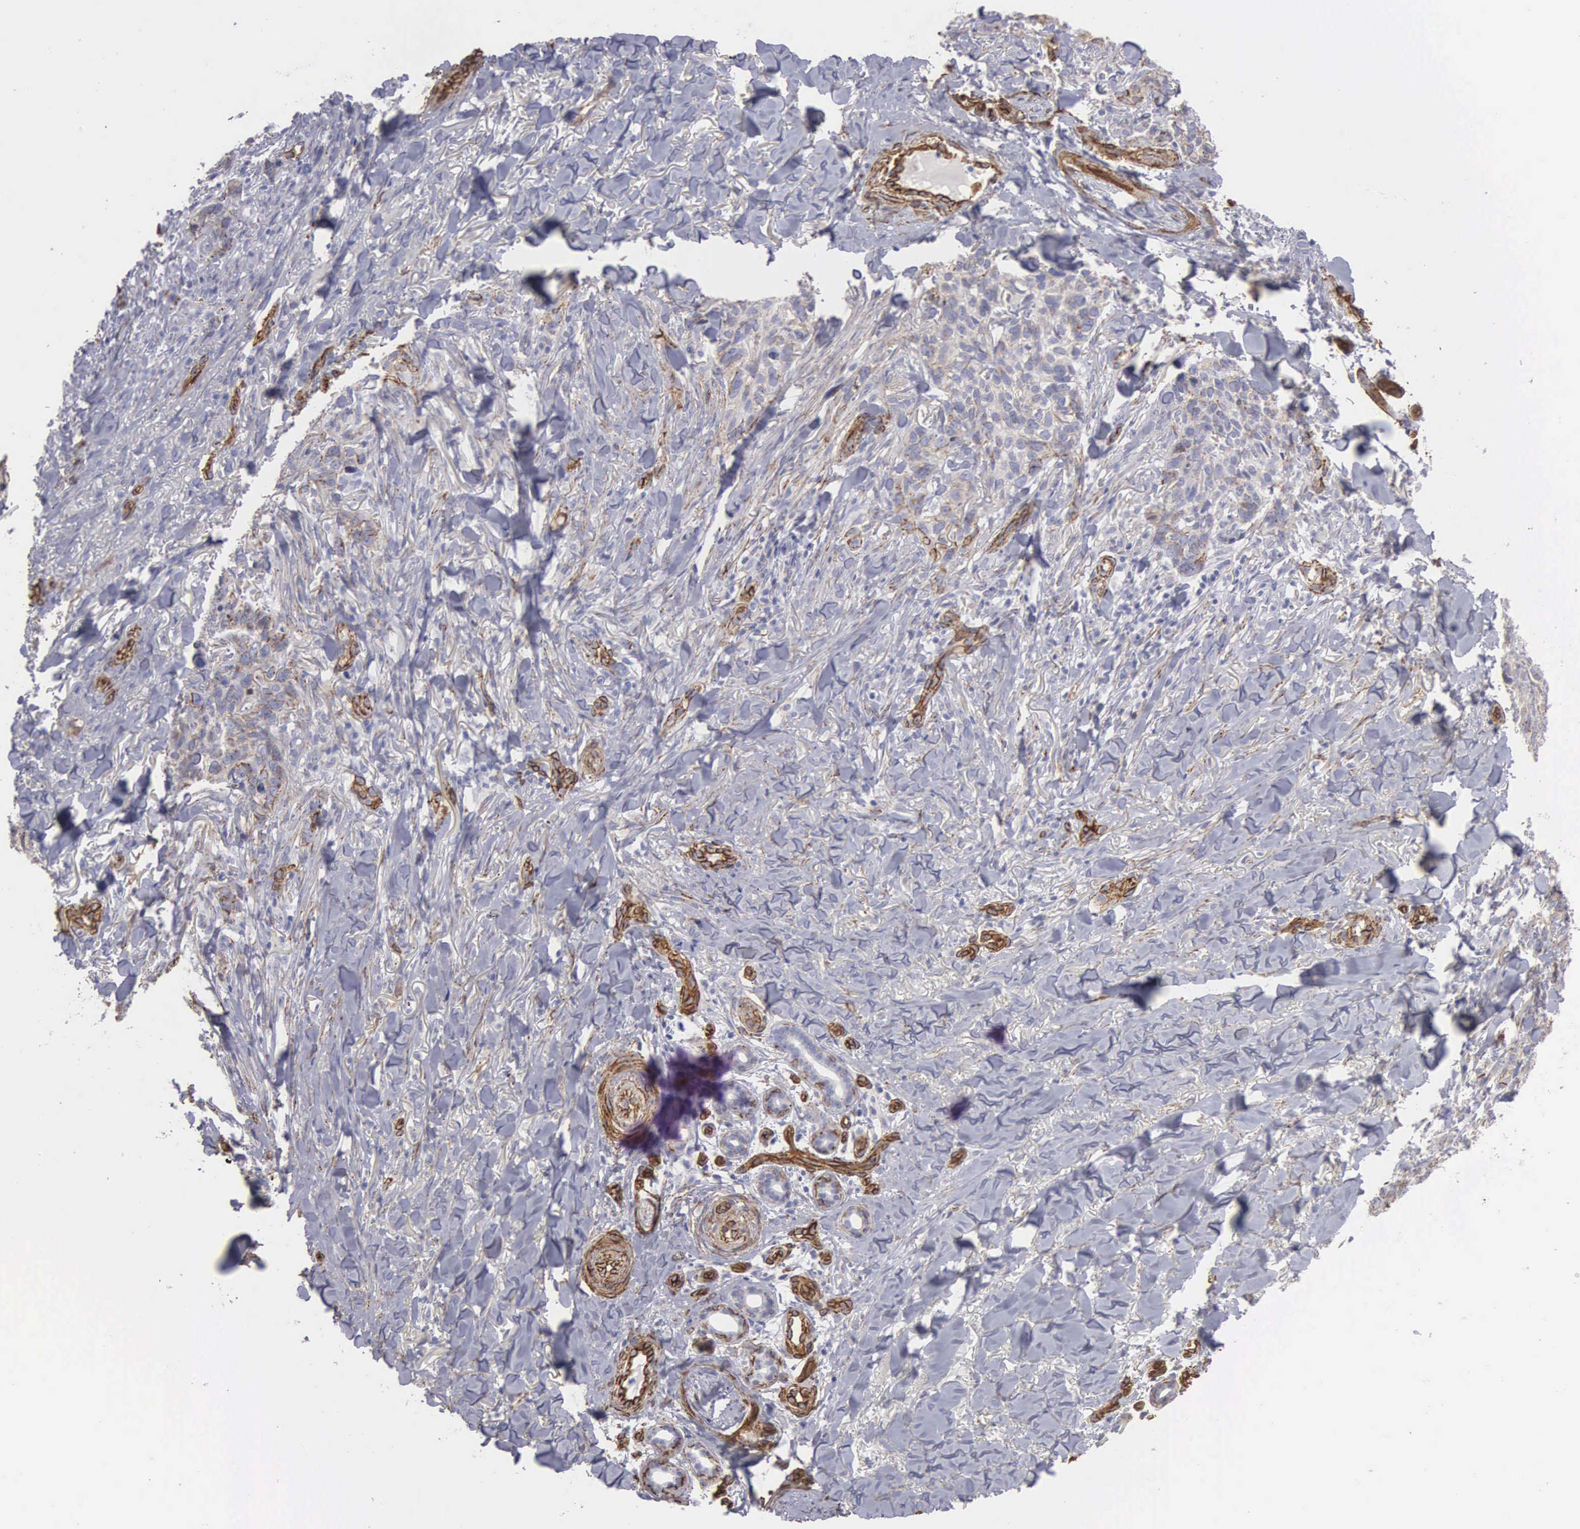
{"staining": {"intensity": "negative", "quantity": "none", "location": "none"}, "tissue": "skin cancer", "cell_type": "Tumor cells", "image_type": "cancer", "snomed": [{"axis": "morphology", "description": "Normal tissue, NOS"}, {"axis": "morphology", "description": "Basal cell carcinoma"}, {"axis": "topography", "description": "Skin"}], "caption": "Immunohistochemical staining of skin cancer (basal cell carcinoma) demonstrates no significant staining in tumor cells.", "gene": "MAGEB10", "patient": {"sex": "male", "age": 81}}